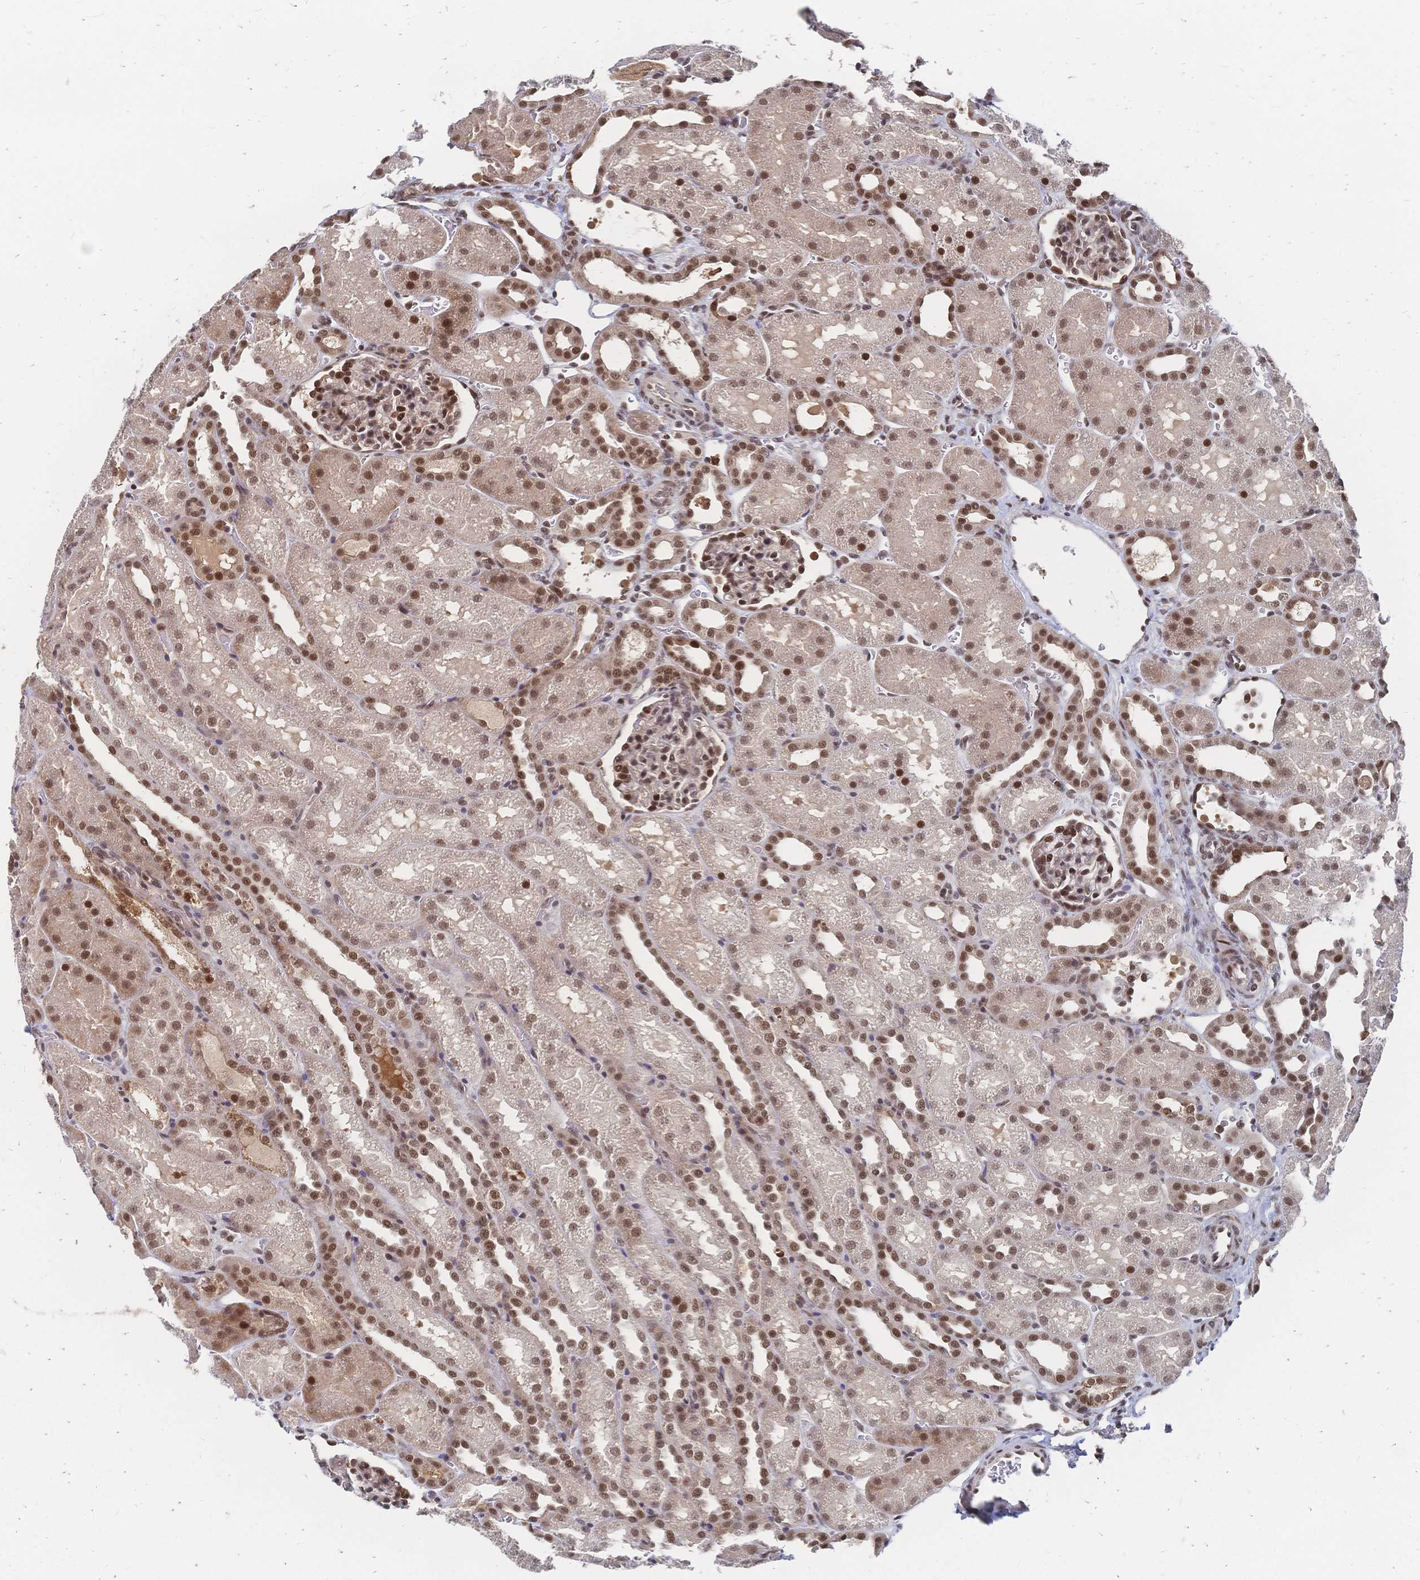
{"staining": {"intensity": "strong", "quantity": ">75%", "location": "nuclear"}, "tissue": "kidney", "cell_type": "Cells in glomeruli", "image_type": "normal", "snomed": [{"axis": "morphology", "description": "Normal tissue, NOS"}, {"axis": "topography", "description": "Kidney"}], "caption": "The histopathology image displays staining of normal kidney, revealing strong nuclear protein staining (brown color) within cells in glomeruli.", "gene": "NELFA", "patient": {"sex": "male", "age": 2}}